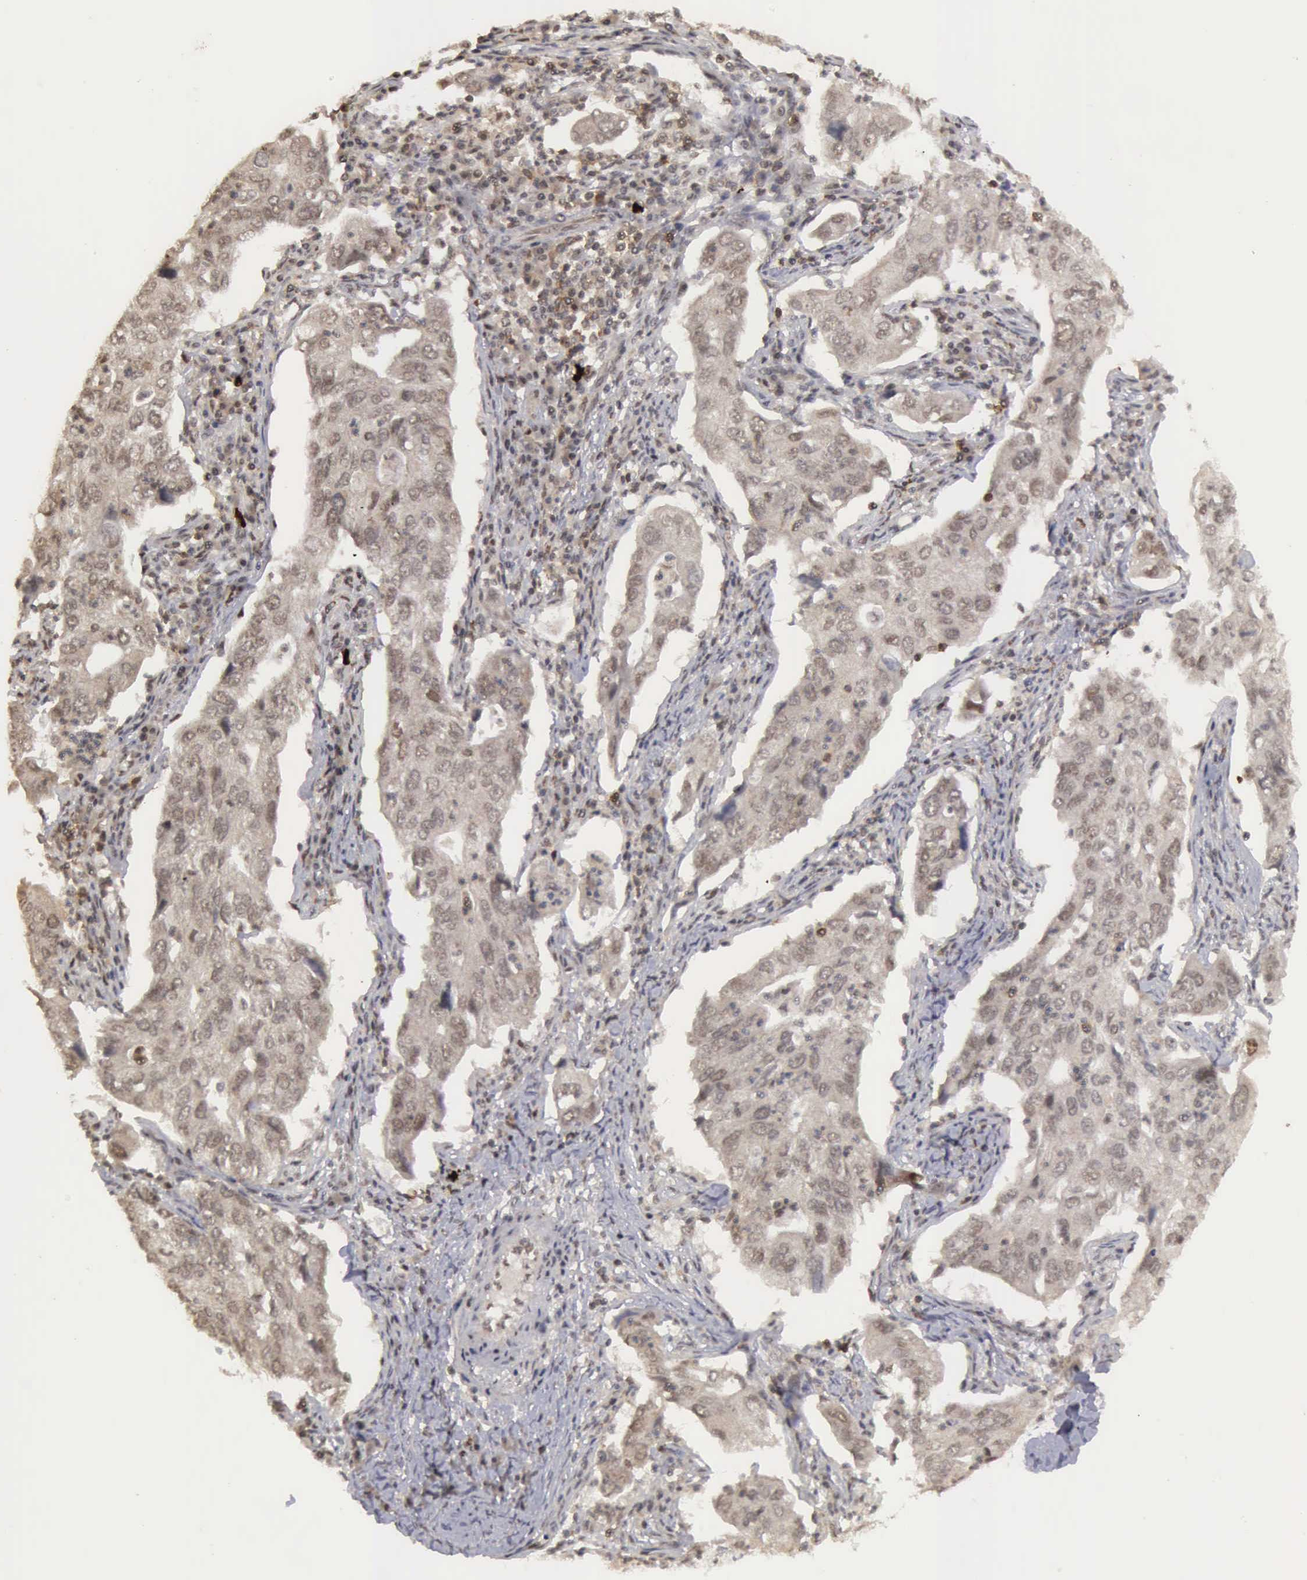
{"staining": {"intensity": "weak", "quantity": "<25%", "location": "nuclear"}, "tissue": "lung cancer", "cell_type": "Tumor cells", "image_type": "cancer", "snomed": [{"axis": "morphology", "description": "Adenocarcinoma, NOS"}, {"axis": "topography", "description": "Lung"}], "caption": "Lung cancer (adenocarcinoma) stained for a protein using immunohistochemistry shows no expression tumor cells.", "gene": "CDKN2A", "patient": {"sex": "male", "age": 48}}